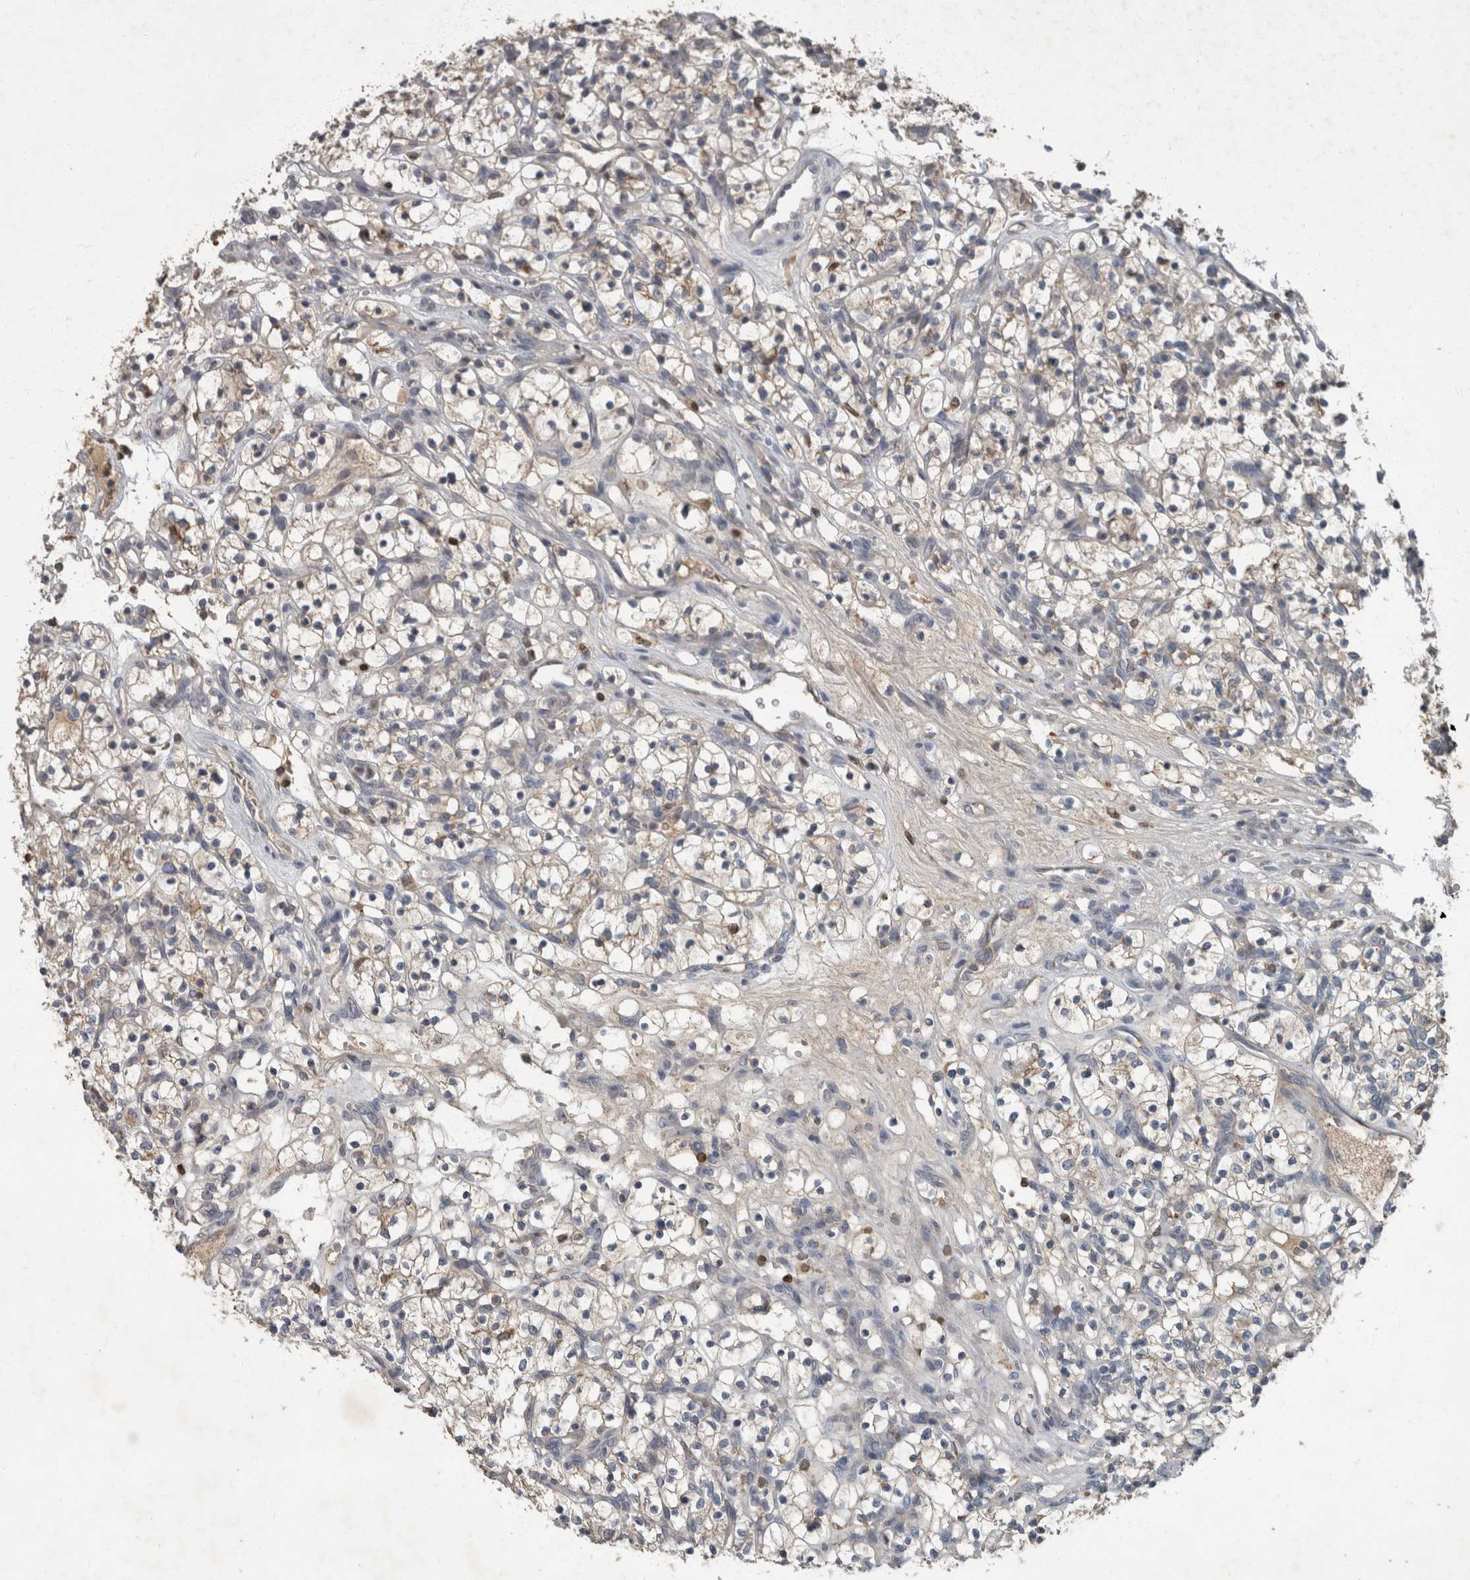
{"staining": {"intensity": "negative", "quantity": "none", "location": "none"}, "tissue": "renal cancer", "cell_type": "Tumor cells", "image_type": "cancer", "snomed": [{"axis": "morphology", "description": "Adenocarcinoma, NOS"}, {"axis": "topography", "description": "Kidney"}], "caption": "Adenocarcinoma (renal) was stained to show a protein in brown. There is no significant staining in tumor cells. (DAB (3,3'-diaminobenzidine) immunohistochemistry (IHC) visualized using brightfield microscopy, high magnification).", "gene": "PPP1R3C", "patient": {"sex": "female", "age": 57}}